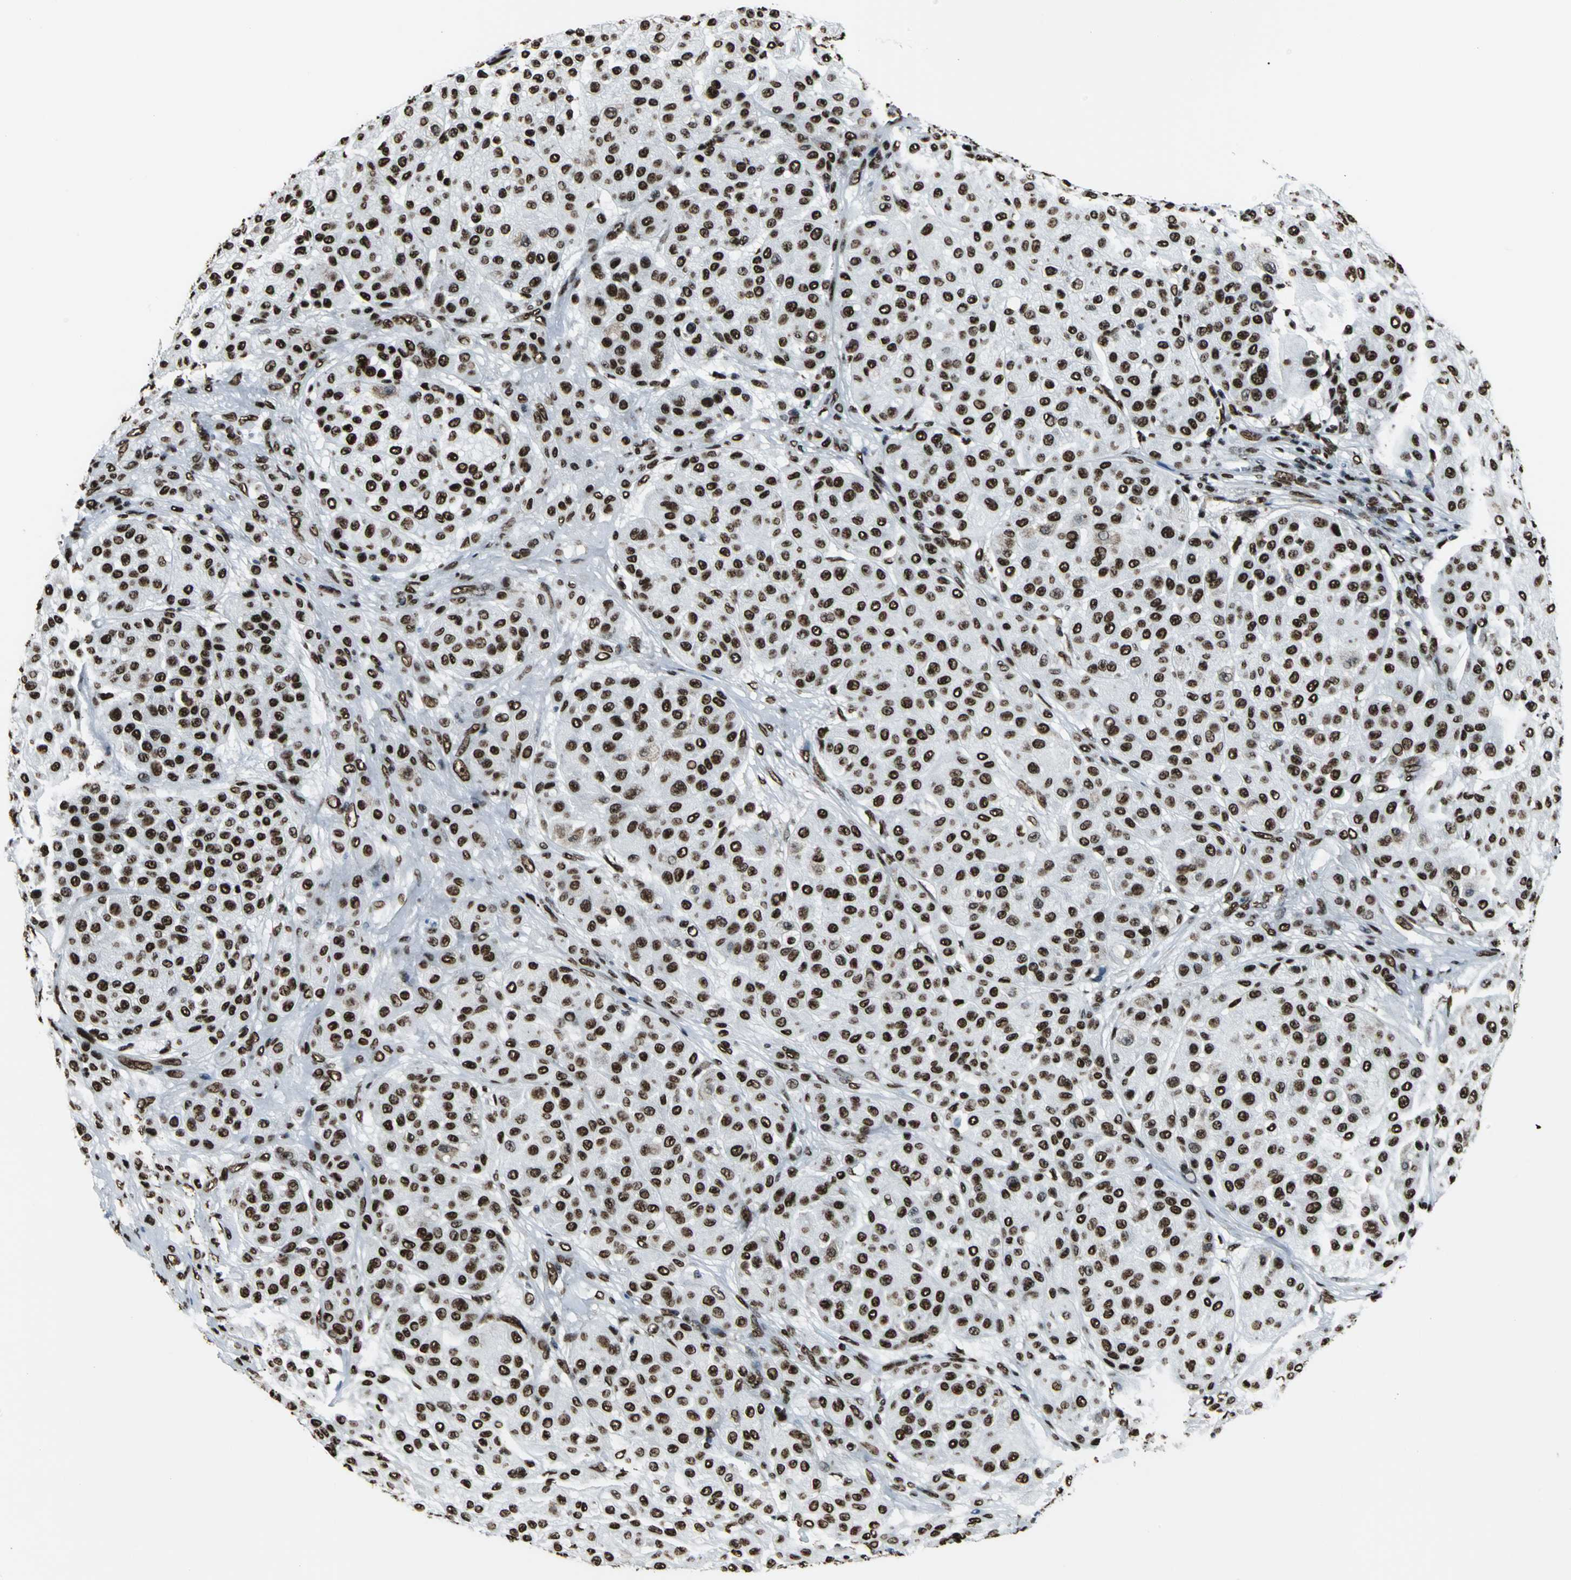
{"staining": {"intensity": "strong", "quantity": ">75%", "location": "nuclear"}, "tissue": "melanoma", "cell_type": "Tumor cells", "image_type": "cancer", "snomed": [{"axis": "morphology", "description": "Normal tissue, NOS"}, {"axis": "morphology", "description": "Malignant melanoma, Metastatic site"}, {"axis": "topography", "description": "Skin"}], "caption": "High-magnification brightfield microscopy of malignant melanoma (metastatic site) stained with DAB (3,3'-diaminobenzidine) (brown) and counterstained with hematoxylin (blue). tumor cells exhibit strong nuclear positivity is present in approximately>75% of cells.", "gene": "APEX1", "patient": {"sex": "male", "age": 41}}